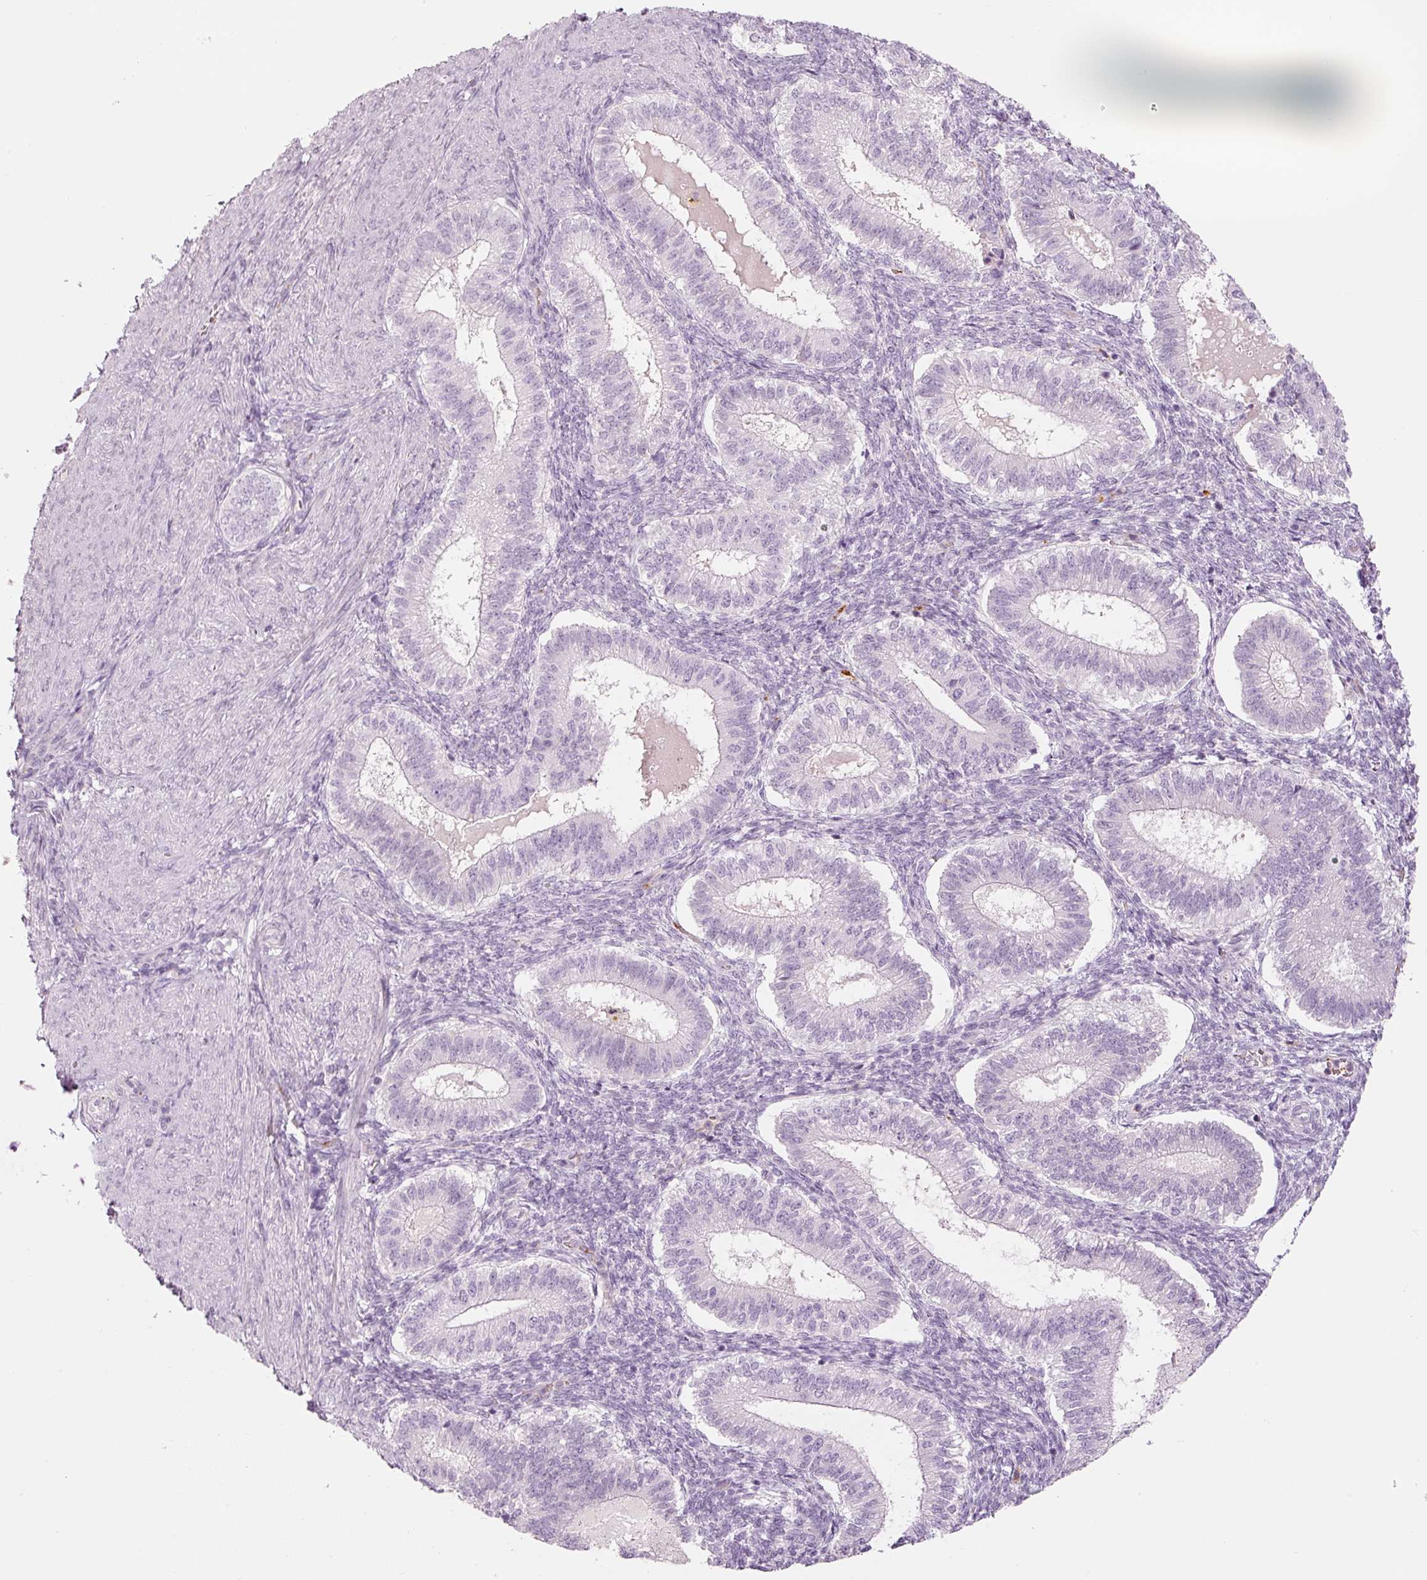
{"staining": {"intensity": "negative", "quantity": "none", "location": "none"}, "tissue": "endometrium", "cell_type": "Cells in endometrial stroma", "image_type": "normal", "snomed": [{"axis": "morphology", "description": "Normal tissue, NOS"}, {"axis": "topography", "description": "Endometrium"}], "caption": "DAB (3,3'-diaminobenzidine) immunohistochemical staining of normal human endometrium reveals no significant positivity in cells in endometrial stroma. Nuclei are stained in blue.", "gene": "LECT2", "patient": {"sex": "female", "age": 25}}